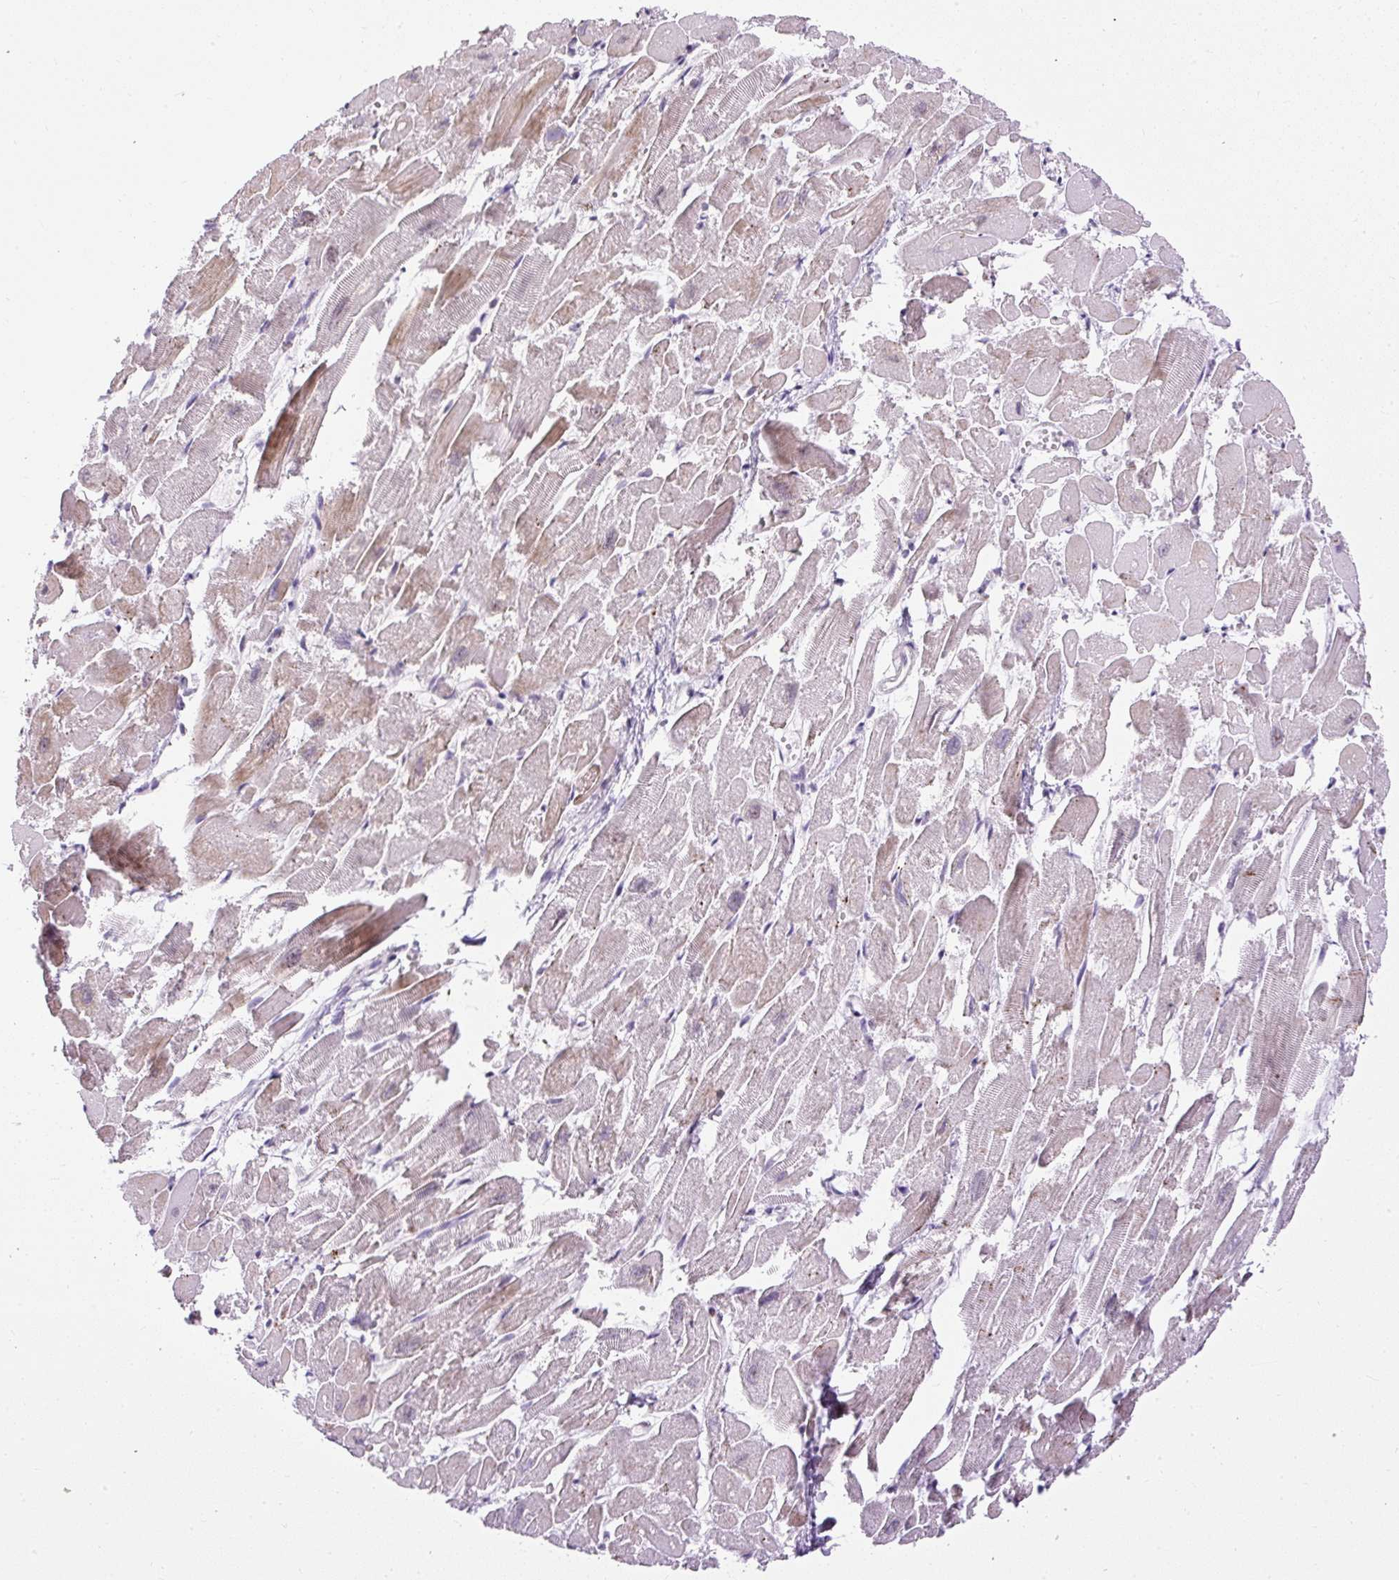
{"staining": {"intensity": "moderate", "quantity": "<25%", "location": "cytoplasmic/membranous,nuclear"}, "tissue": "heart muscle", "cell_type": "Cardiomyocytes", "image_type": "normal", "snomed": [{"axis": "morphology", "description": "Normal tissue, NOS"}, {"axis": "topography", "description": "Heart"}], "caption": "A brown stain shows moderate cytoplasmic/membranous,nuclear staining of a protein in cardiomyocytes of unremarkable human heart muscle. (brown staining indicates protein expression, while blue staining denotes nuclei).", "gene": "ARHGEF18", "patient": {"sex": "male", "age": 54}}